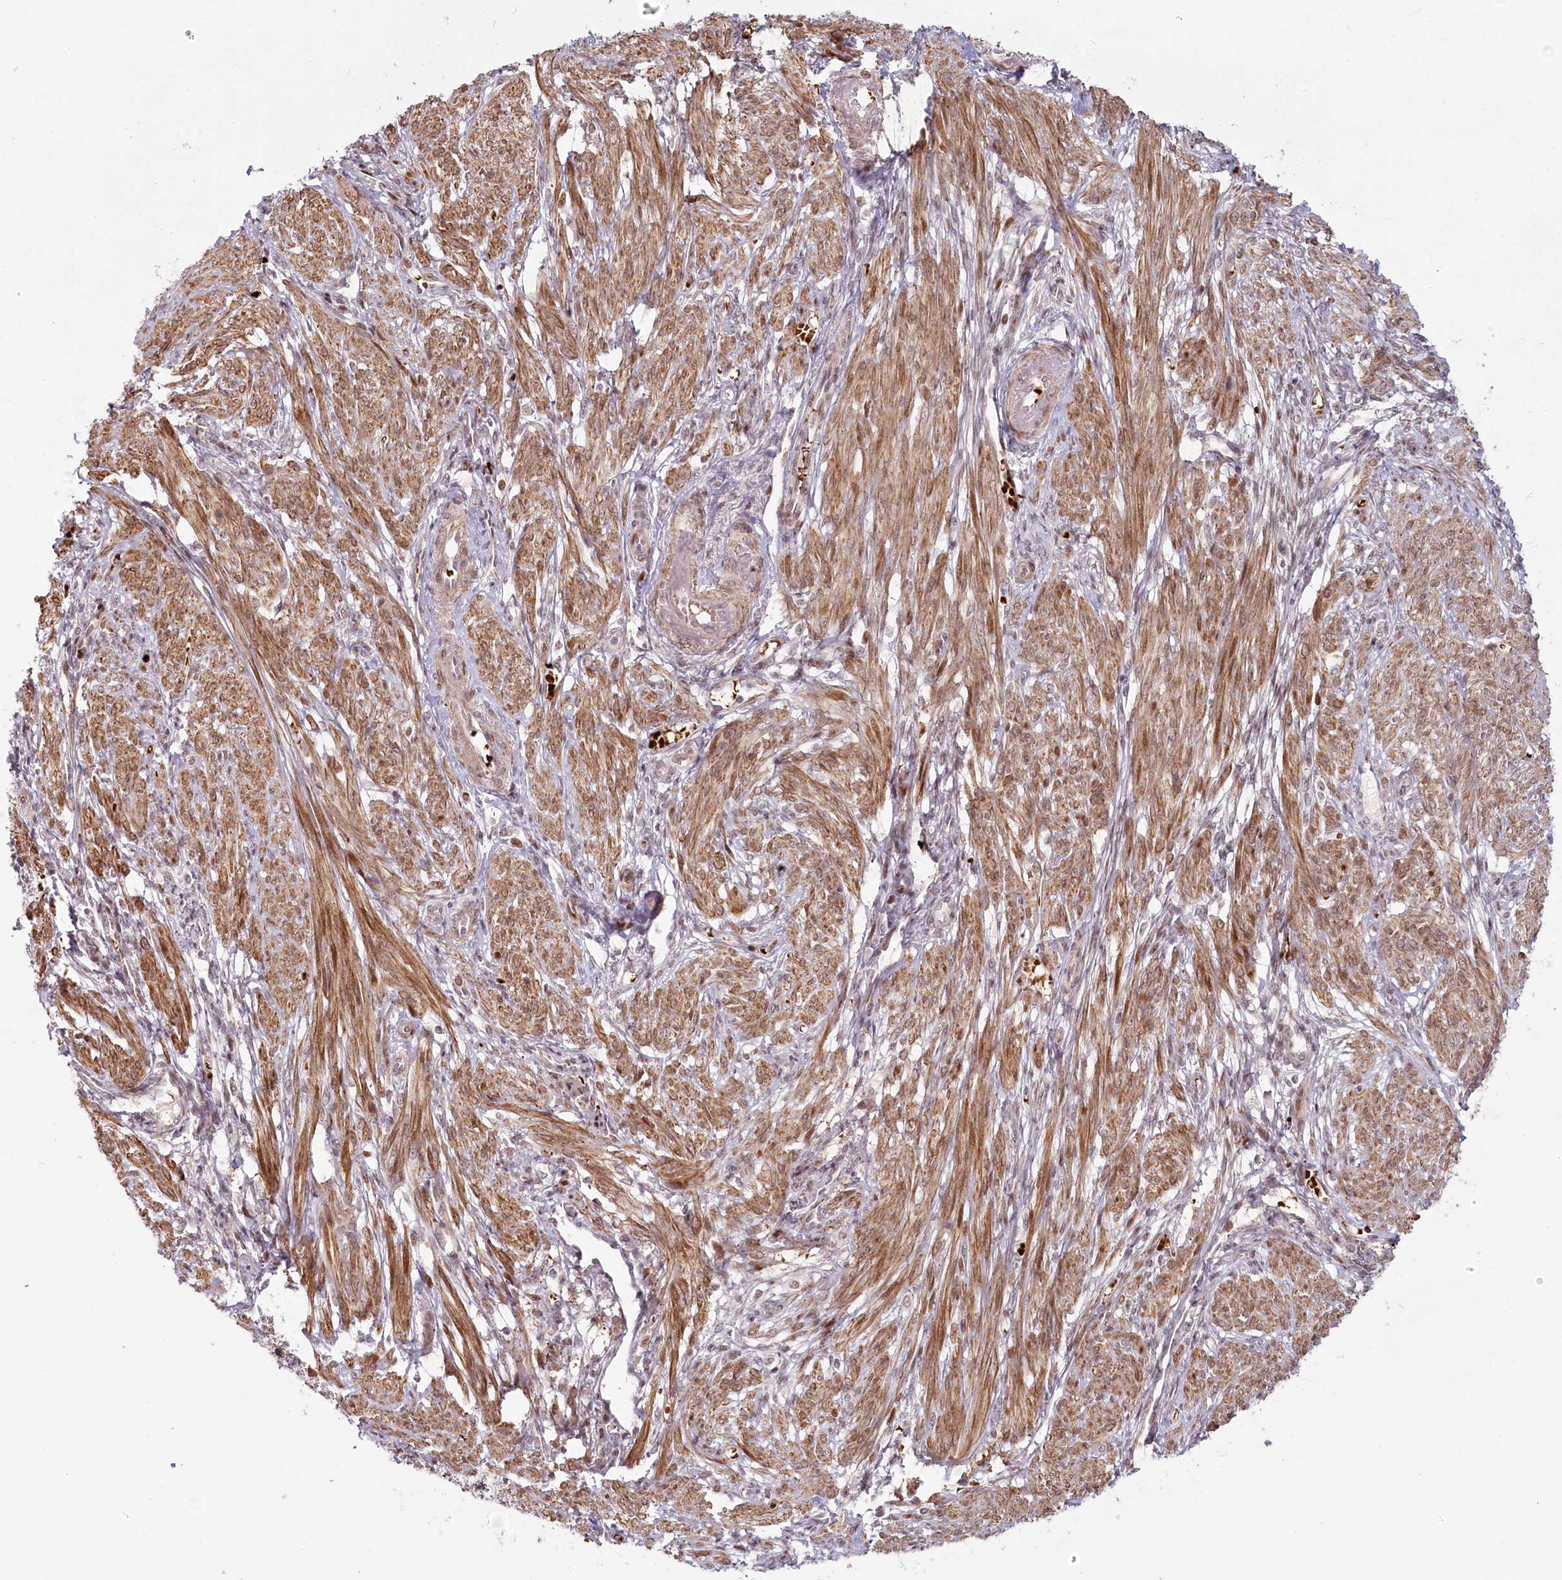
{"staining": {"intensity": "moderate", "quantity": ">75%", "location": "cytoplasmic/membranous"}, "tissue": "smooth muscle", "cell_type": "Smooth muscle cells", "image_type": "normal", "snomed": [{"axis": "morphology", "description": "Normal tissue, NOS"}, {"axis": "topography", "description": "Smooth muscle"}], "caption": "Moderate cytoplasmic/membranous positivity for a protein is identified in about >75% of smooth muscle cells of normal smooth muscle using immunohistochemistry (IHC).", "gene": "FAM204A", "patient": {"sex": "female", "age": 39}}